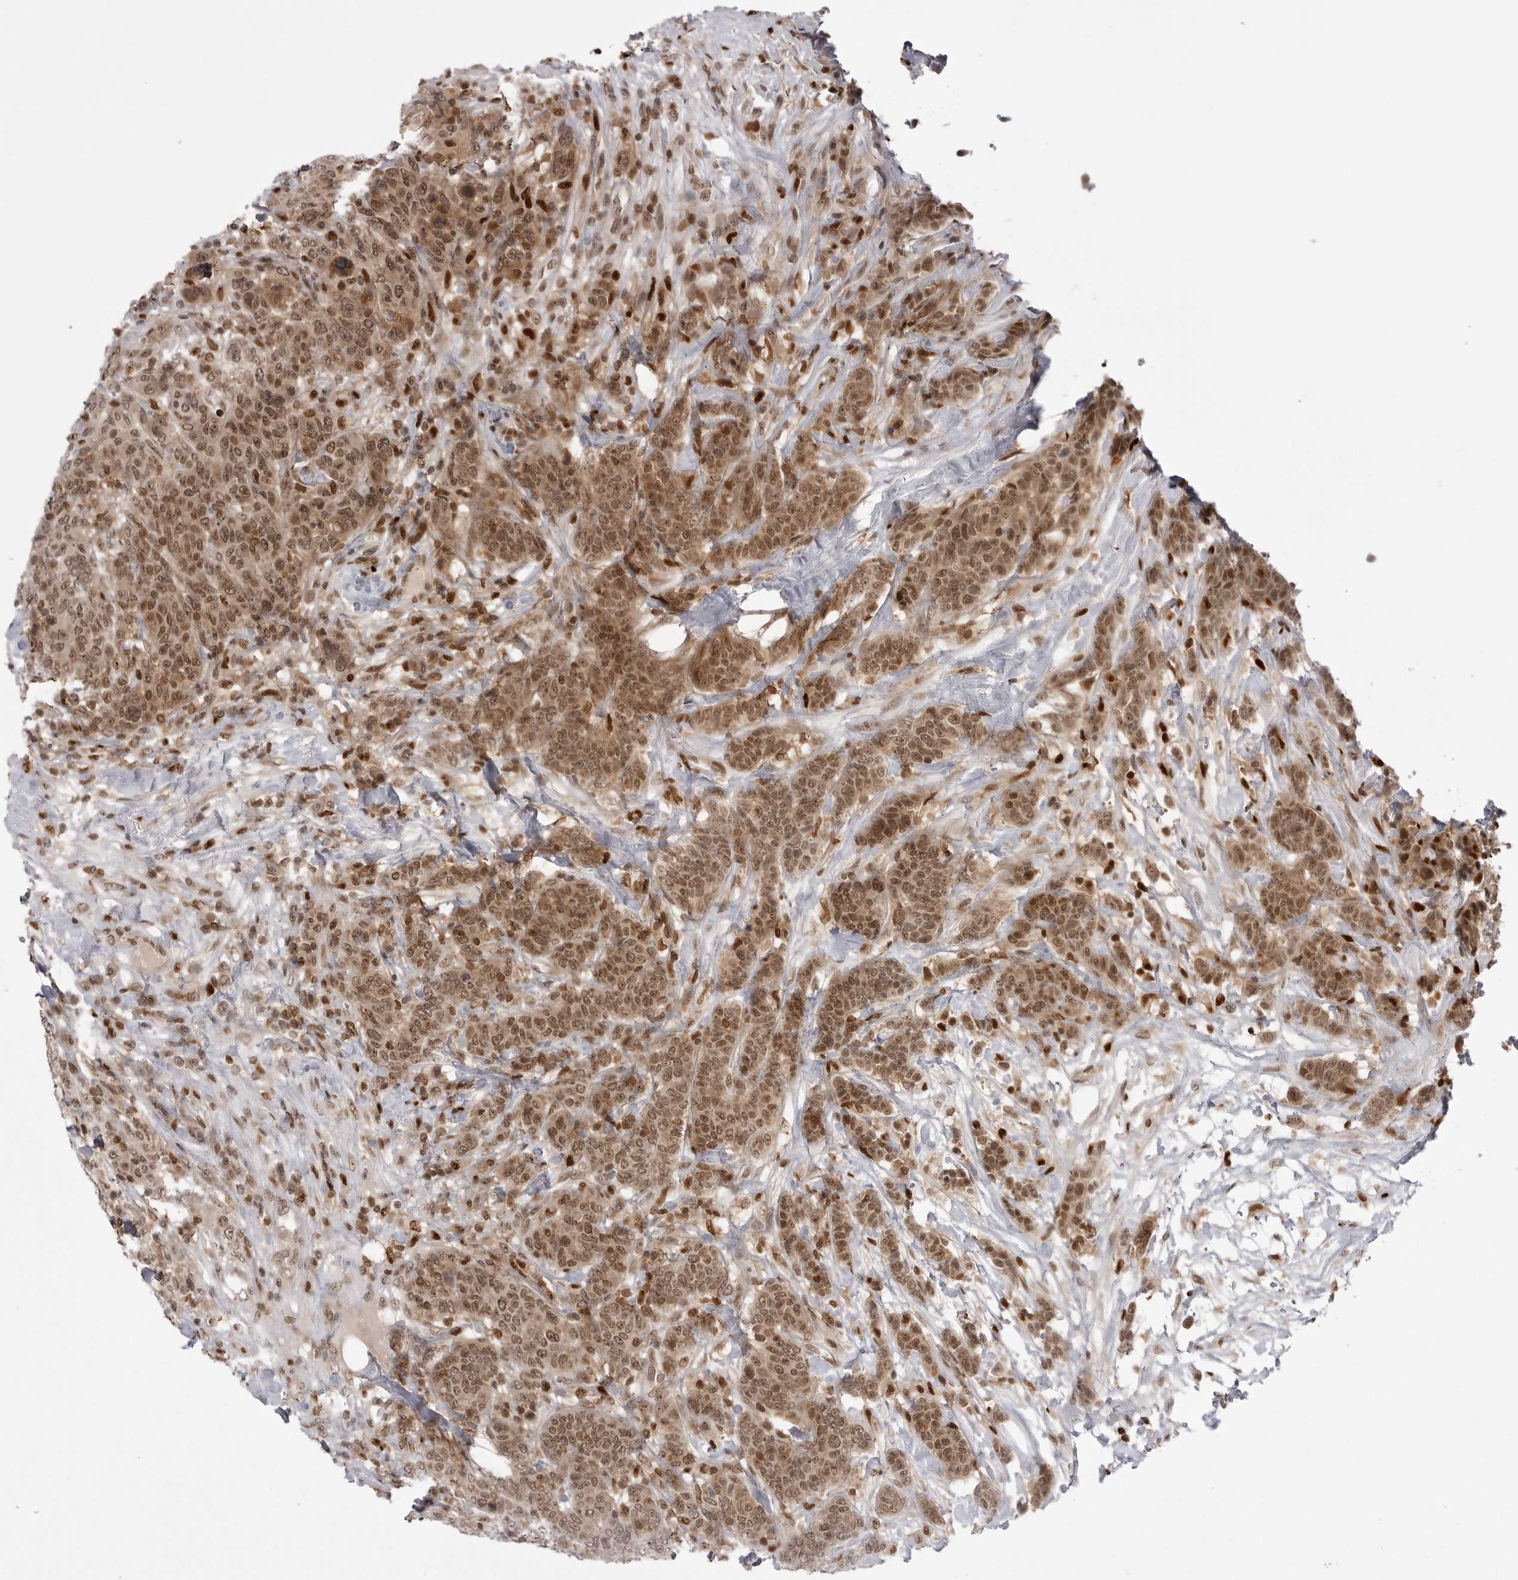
{"staining": {"intensity": "moderate", "quantity": ">75%", "location": "cytoplasmic/membranous,nuclear"}, "tissue": "breast cancer", "cell_type": "Tumor cells", "image_type": "cancer", "snomed": [{"axis": "morphology", "description": "Duct carcinoma"}, {"axis": "topography", "description": "Breast"}], "caption": "Immunohistochemical staining of invasive ductal carcinoma (breast) reveals medium levels of moderate cytoplasmic/membranous and nuclear staining in approximately >75% of tumor cells.", "gene": "PTK2B", "patient": {"sex": "female", "age": 37}}